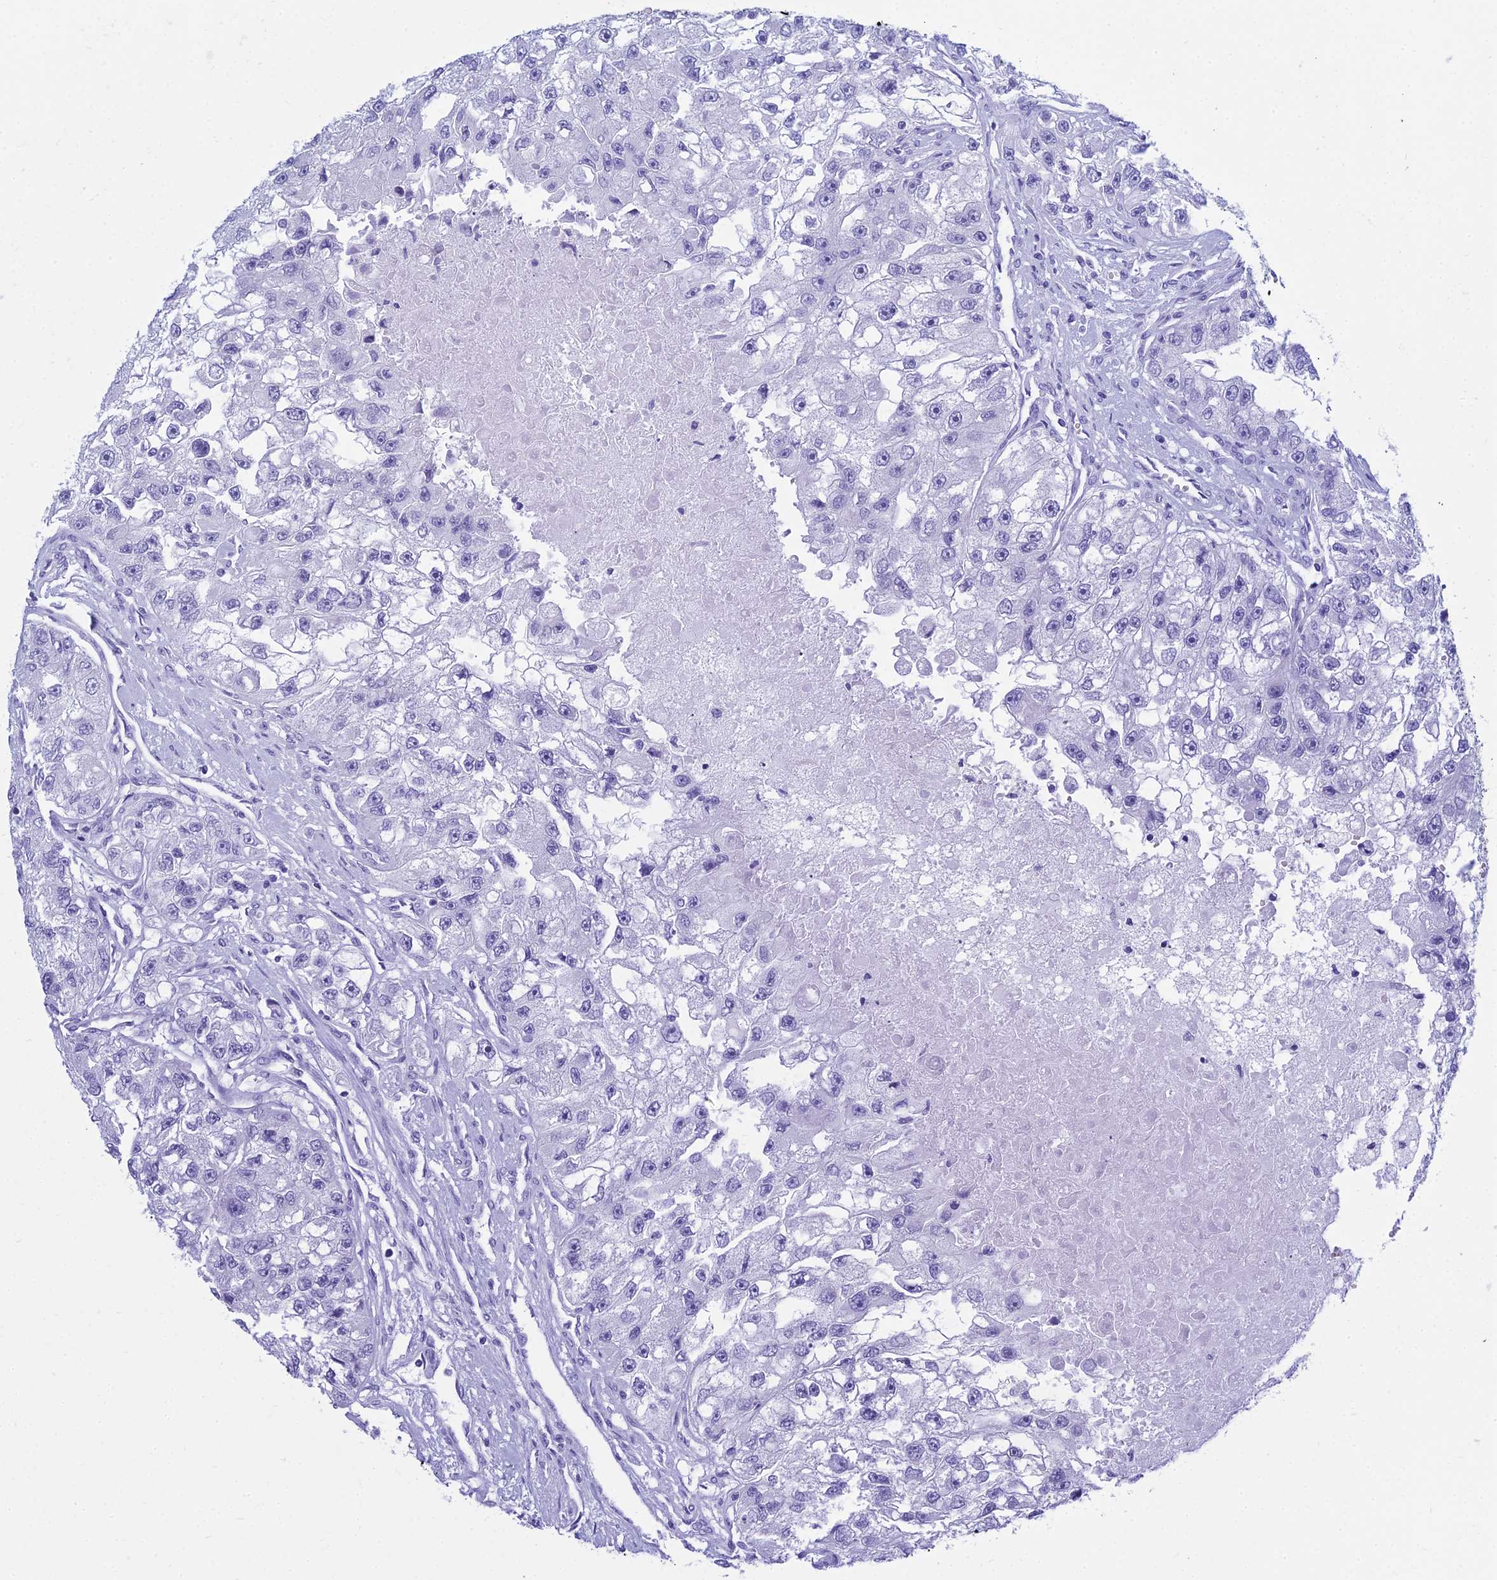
{"staining": {"intensity": "negative", "quantity": "none", "location": "none"}, "tissue": "renal cancer", "cell_type": "Tumor cells", "image_type": "cancer", "snomed": [{"axis": "morphology", "description": "Adenocarcinoma, NOS"}, {"axis": "topography", "description": "Kidney"}], "caption": "Immunohistochemical staining of adenocarcinoma (renal) displays no significant expression in tumor cells.", "gene": "PATE4", "patient": {"sex": "male", "age": 63}}